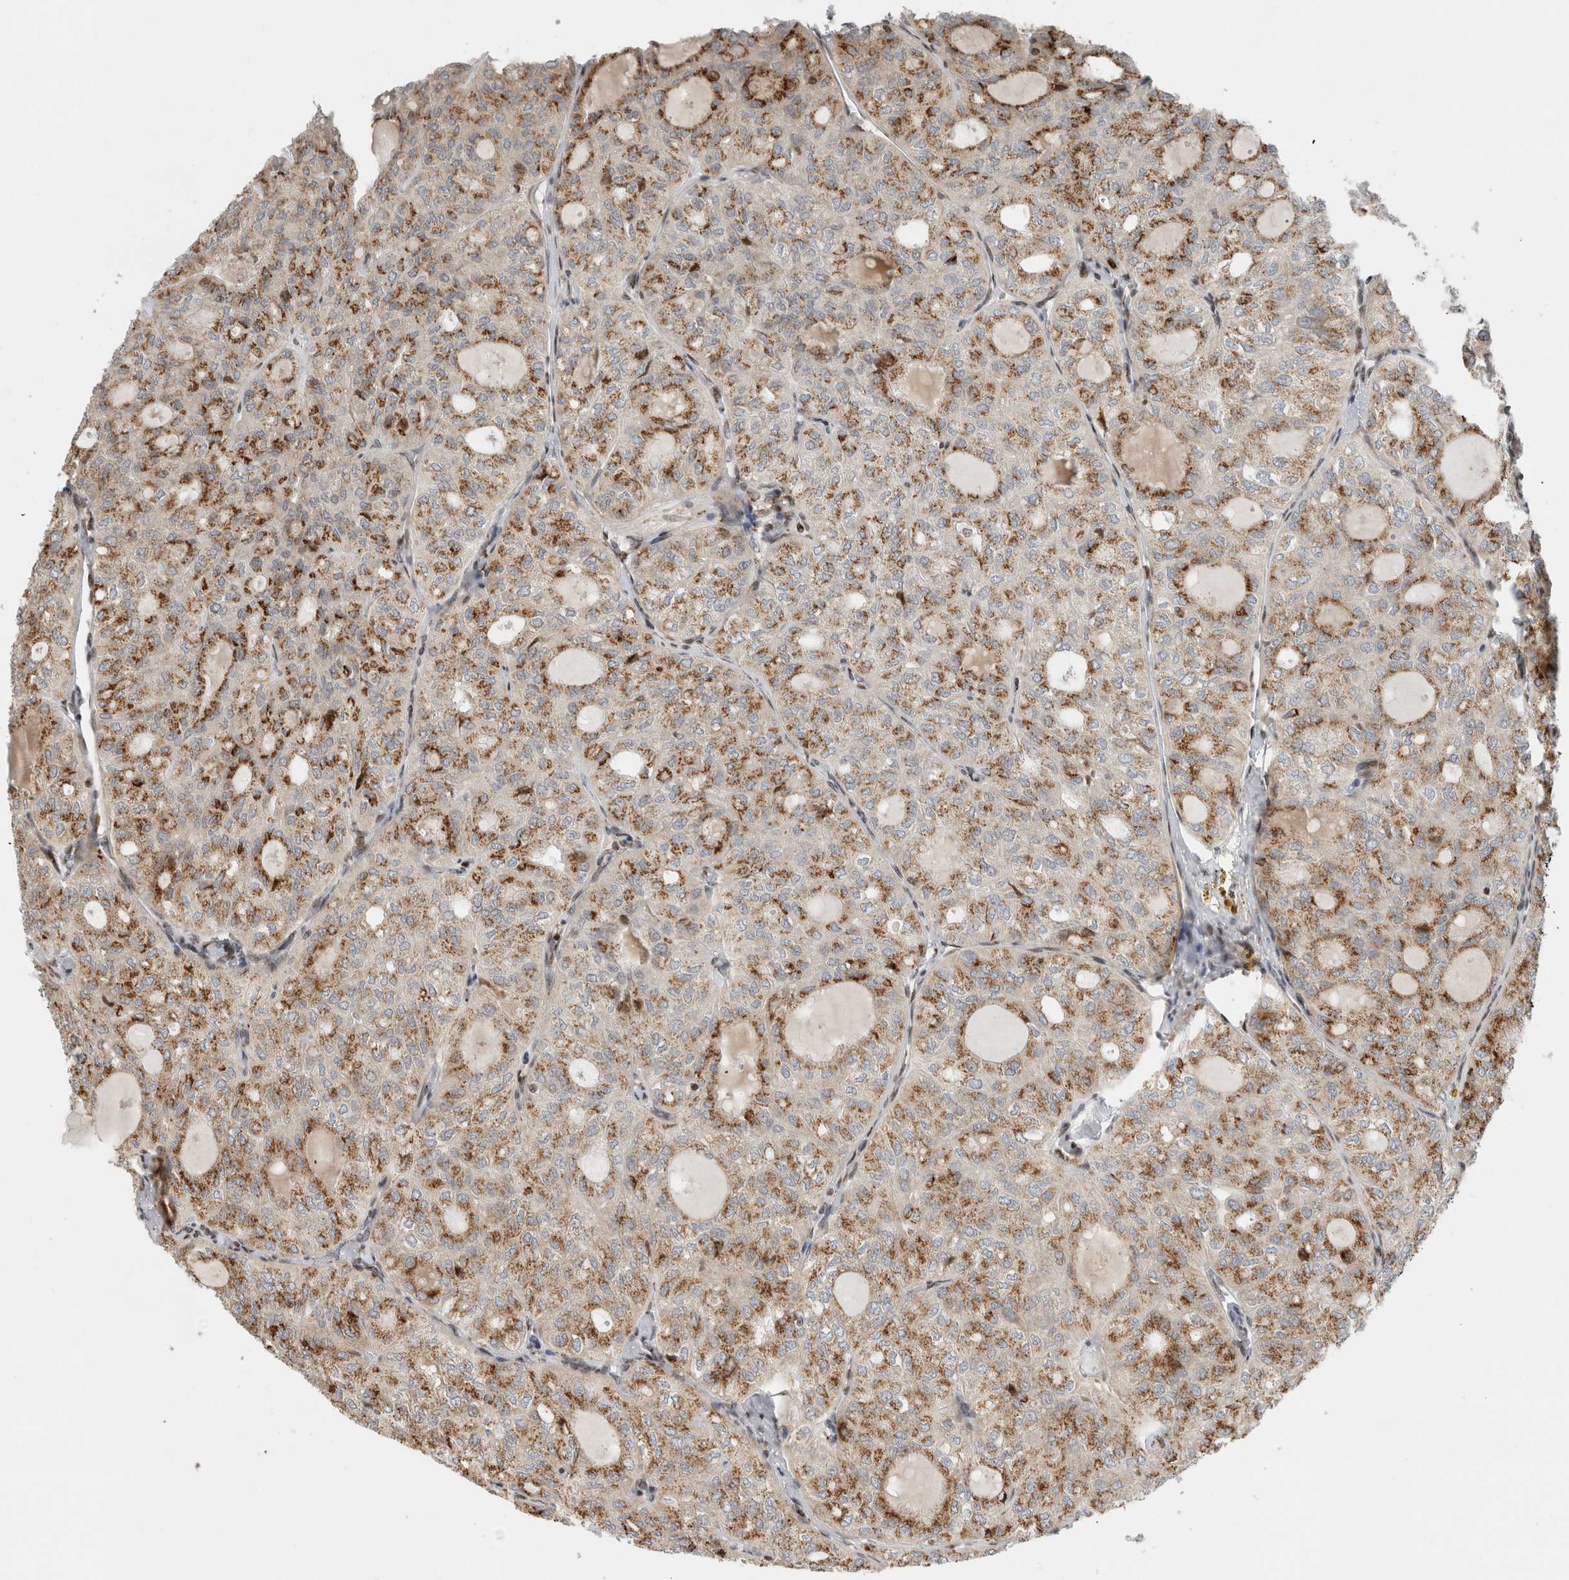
{"staining": {"intensity": "strong", "quantity": ">75%", "location": "cytoplasmic/membranous"}, "tissue": "thyroid cancer", "cell_type": "Tumor cells", "image_type": "cancer", "snomed": [{"axis": "morphology", "description": "Follicular adenoma carcinoma, NOS"}, {"axis": "topography", "description": "Thyroid gland"}], "caption": "An image of thyroid cancer (follicular adenoma carcinoma) stained for a protein reveals strong cytoplasmic/membranous brown staining in tumor cells. Immunohistochemistry (ihc) stains the protein of interest in brown and the nuclei are stained blue.", "gene": "GINS4", "patient": {"sex": "male", "age": 75}}